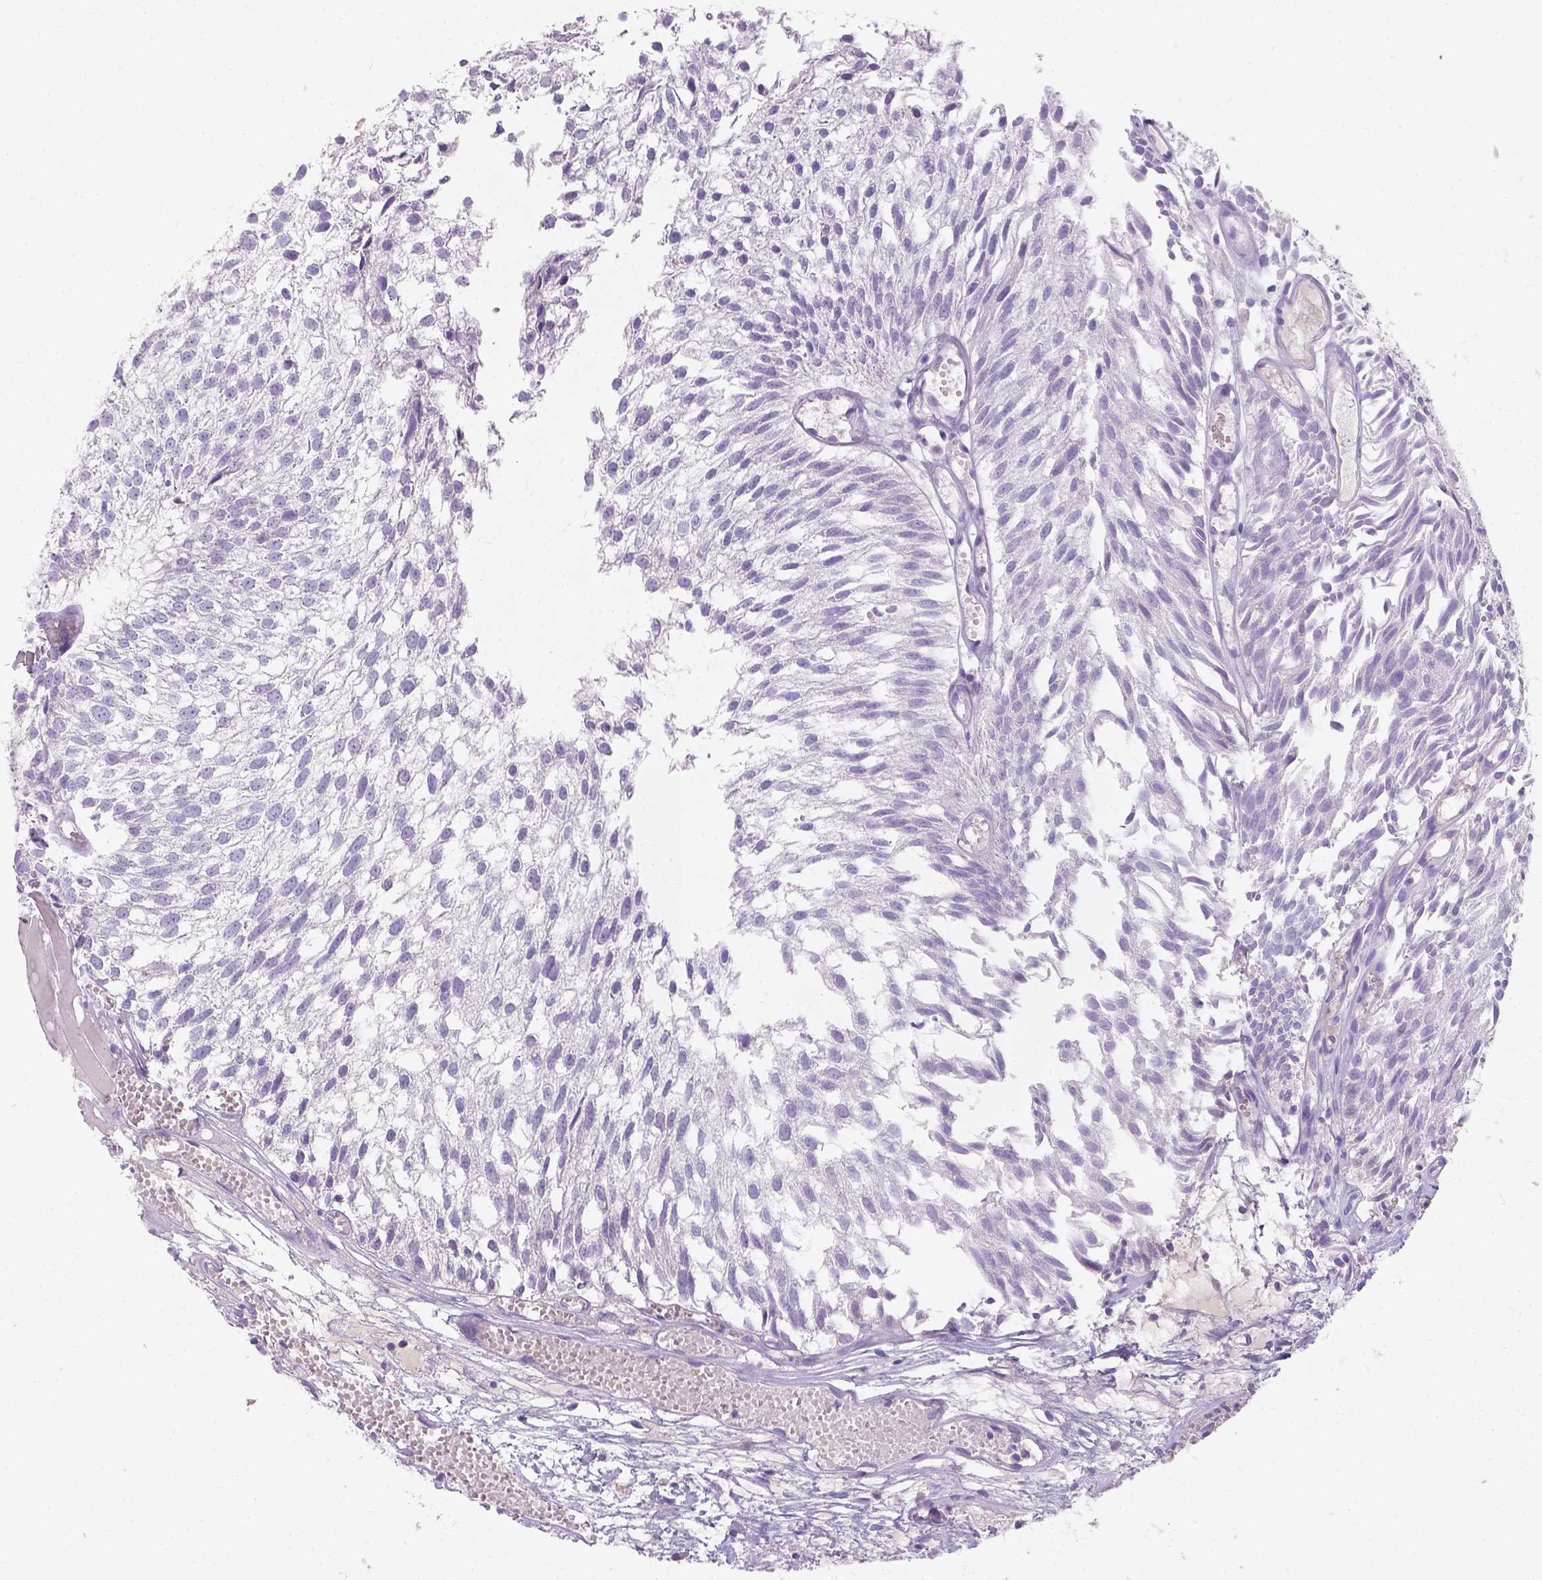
{"staining": {"intensity": "negative", "quantity": "none", "location": "none"}, "tissue": "urothelial cancer", "cell_type": "Tumor cells", "image_type": "cancer", "snomed": [{"axis": "morphology", "description": "Urothelial carcinoma, Low grade"}, {"axis": "topography", "description": "Urinary bladder"}], "caption": "DAB (3,3'-diaminobenzidine) immunohistochemical staining of urothelial carcinoma (low-grade) demonstrates no significant staining in tumor cells. The staining is performed using DAB (3,3'-diaminobenzidine) brown chromogen with nuclei counter-stained in using hematoxylin.", "gene": "GAL3ST2", "patient": {"sex": "male", "age": 79}}